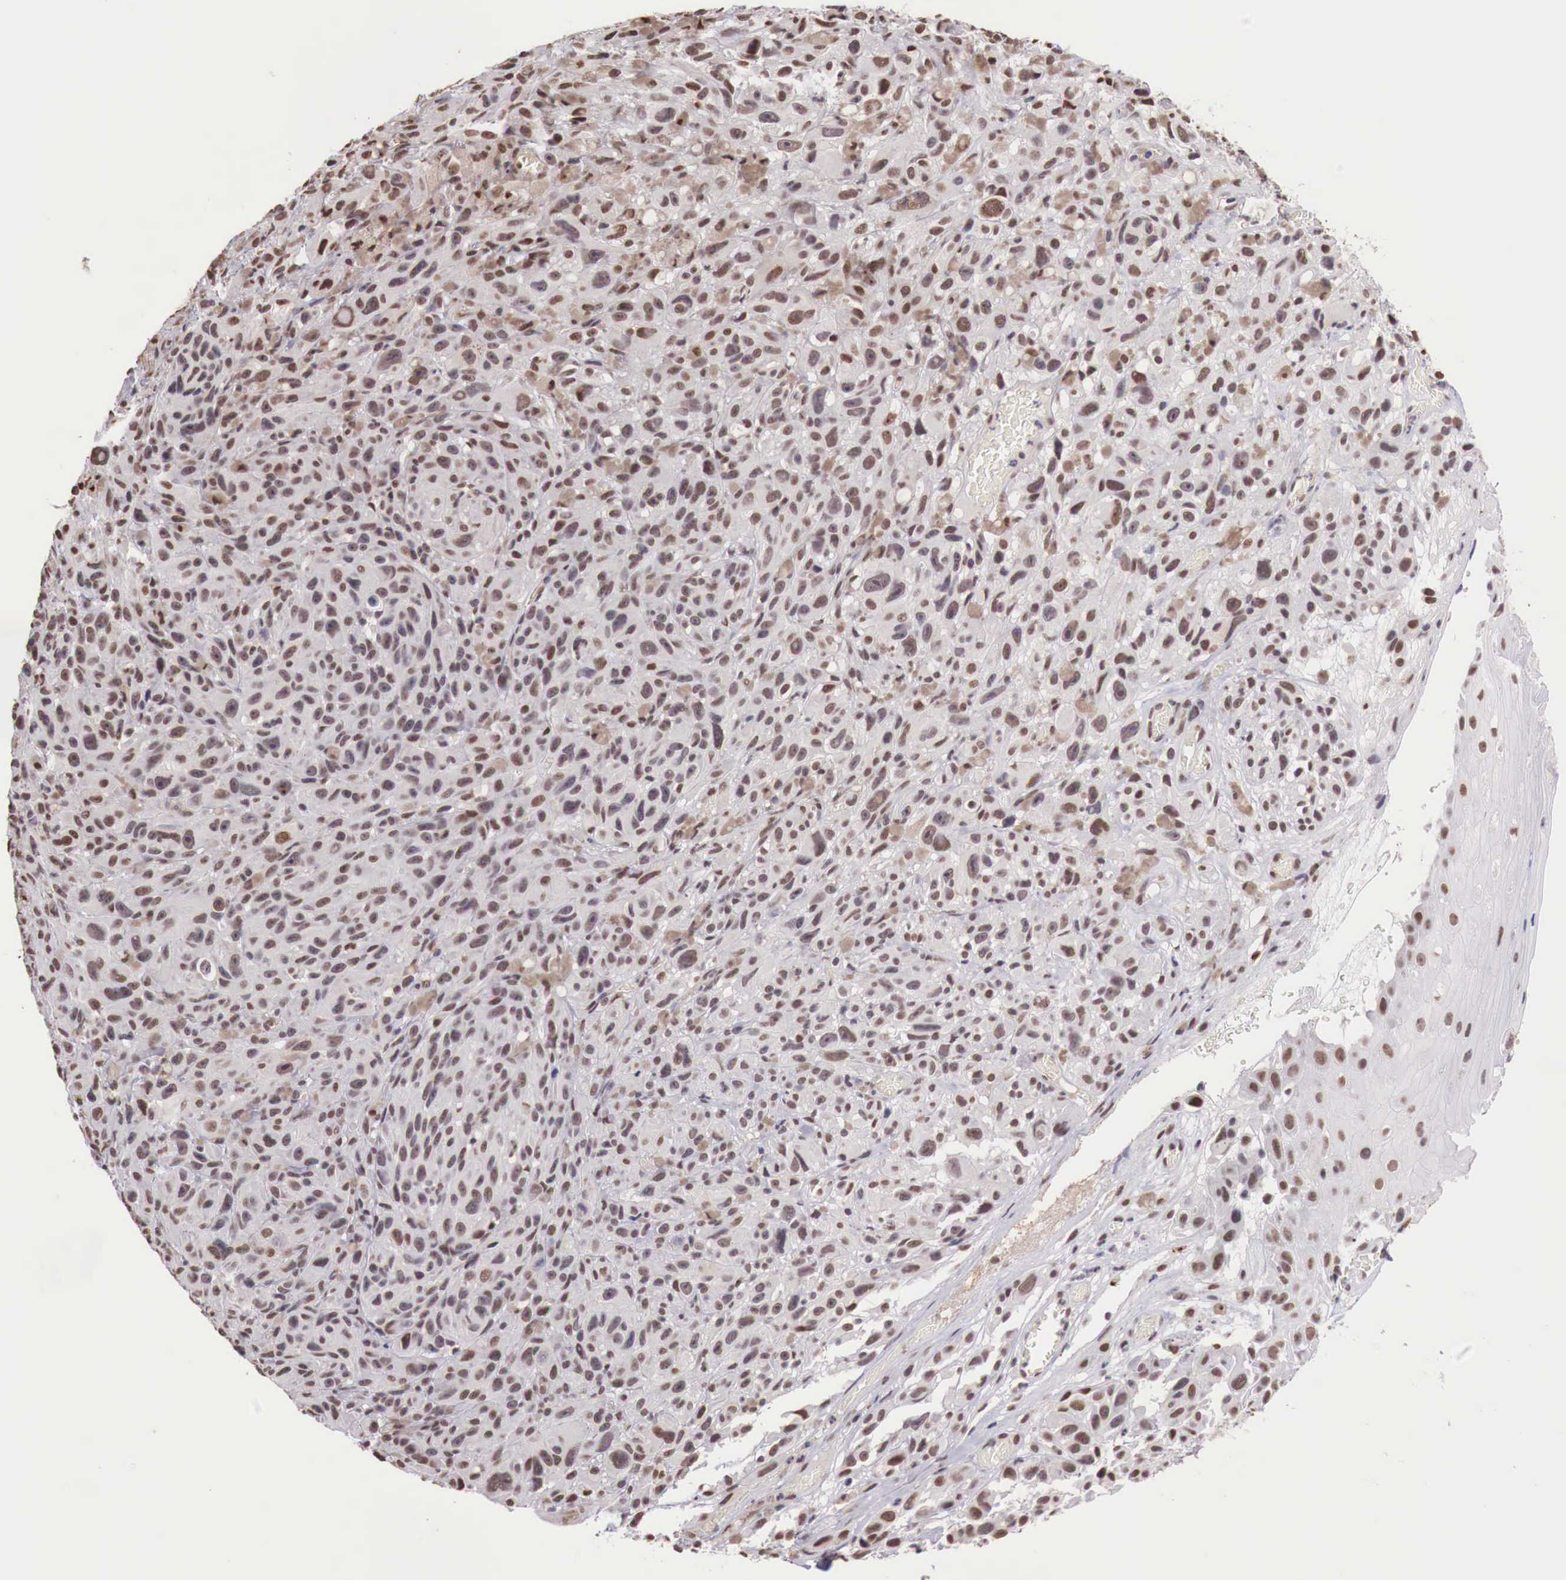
{"staining": {"intensity": "moderate", "quantity": "25%-75%", "location": "cytoplasmic/membranous,nuclear"}, "tissue": "melanoma", "cell_type": "Tumor cells", "image_type": "cancer", "snomed": [{"axis": "morphology", "description": "Malignant melanoma, NOS"}, {"axis": "topography", "description": "Skin"}], "caption": "Immunohistochemical staining of malignant melanoma reveals medium levels of moderate cytoplasmic/membranous and nuclear protein expression in approximately 25%-75% of tumor cells.", "gene": "FOXP2", "patient": {"sex": "male", "age": 67}}